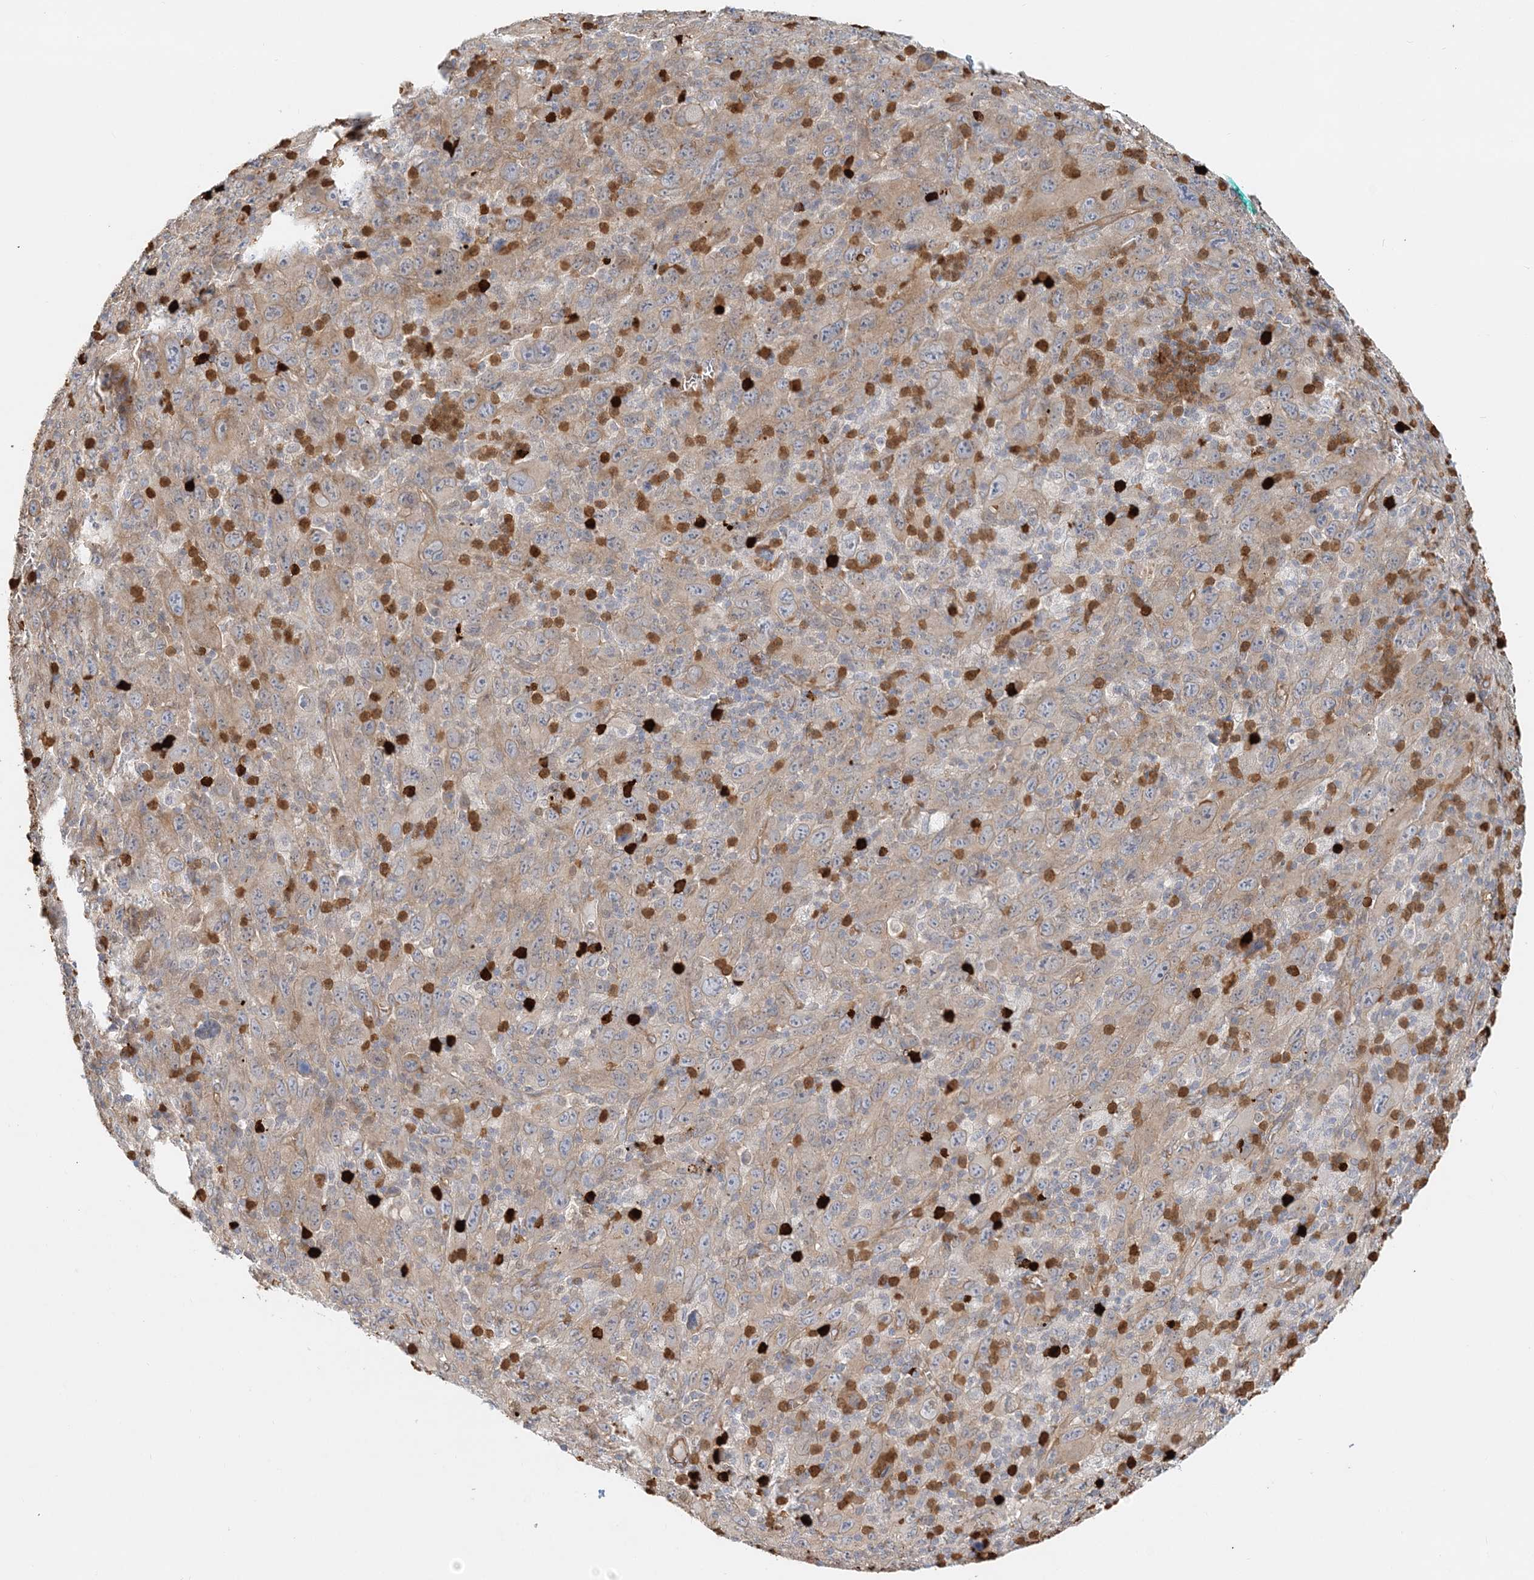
{"staining": {"intensity": "weak", "quantity": ">75%", "location": "cytoplasmic/membranous"}, "tissue": "melanoma", "cell_type": "Tumor cells", "image_type": "cancer", "snomed": [{"axis": "morphology", "description": "Malignant melanoma, Metastatic site"}, {"axis": "topography", "description": "Skin"}], "caption": "DAB (3,3'-diaminobenzidine) immunohistochemical staining of human melanoma displays weak cytoplasmic/membranous protein expression in about >75% of tumor cells. (IHC, brightfield microscopy, high magnification).", "gene": "DNAH1", "patient": {"sex": "female", "age": 56}}